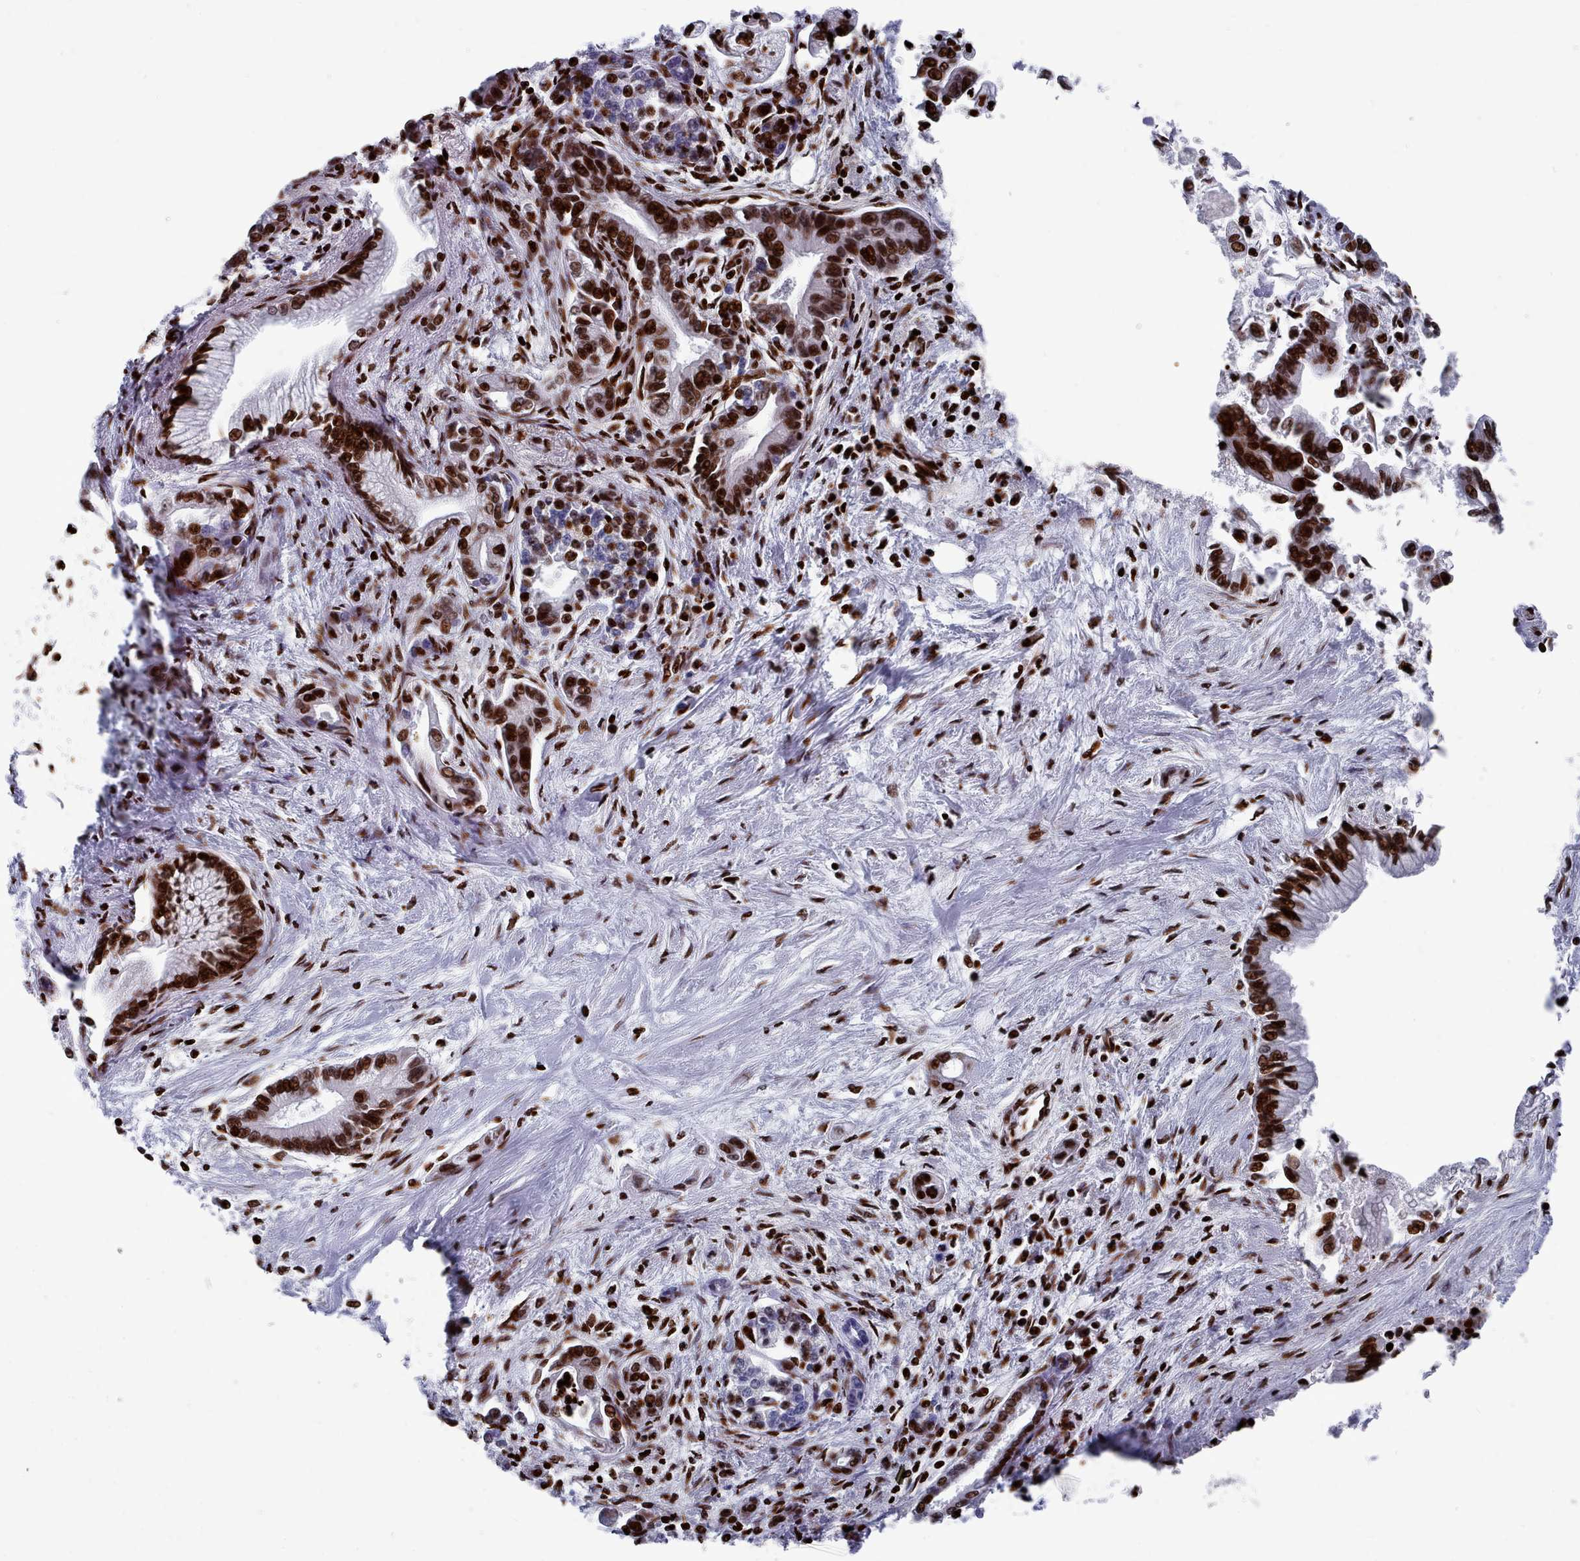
{"staining": {"intensity": "strong", "quantity": ">75%", "location": "nuclear"}, "tissue": "pancreatic cancer", "cell_type": "Tumor cells", "image_type": "cancer", "snomed": [{"axis": "morphology", "description": "Adenocarcinoma, NOS"}, {"axis": "topography", "description": "Pancreas"}], "caption": "A high-resolution micrograph shows immunohistochemistry (IHC) staining of pancreatic cancer, which demonstrates strong nuclear staining in approximately >75% of tumor cells.", "gene": "PCDHB12", "patient": {"sex": "male", "age": 70}}